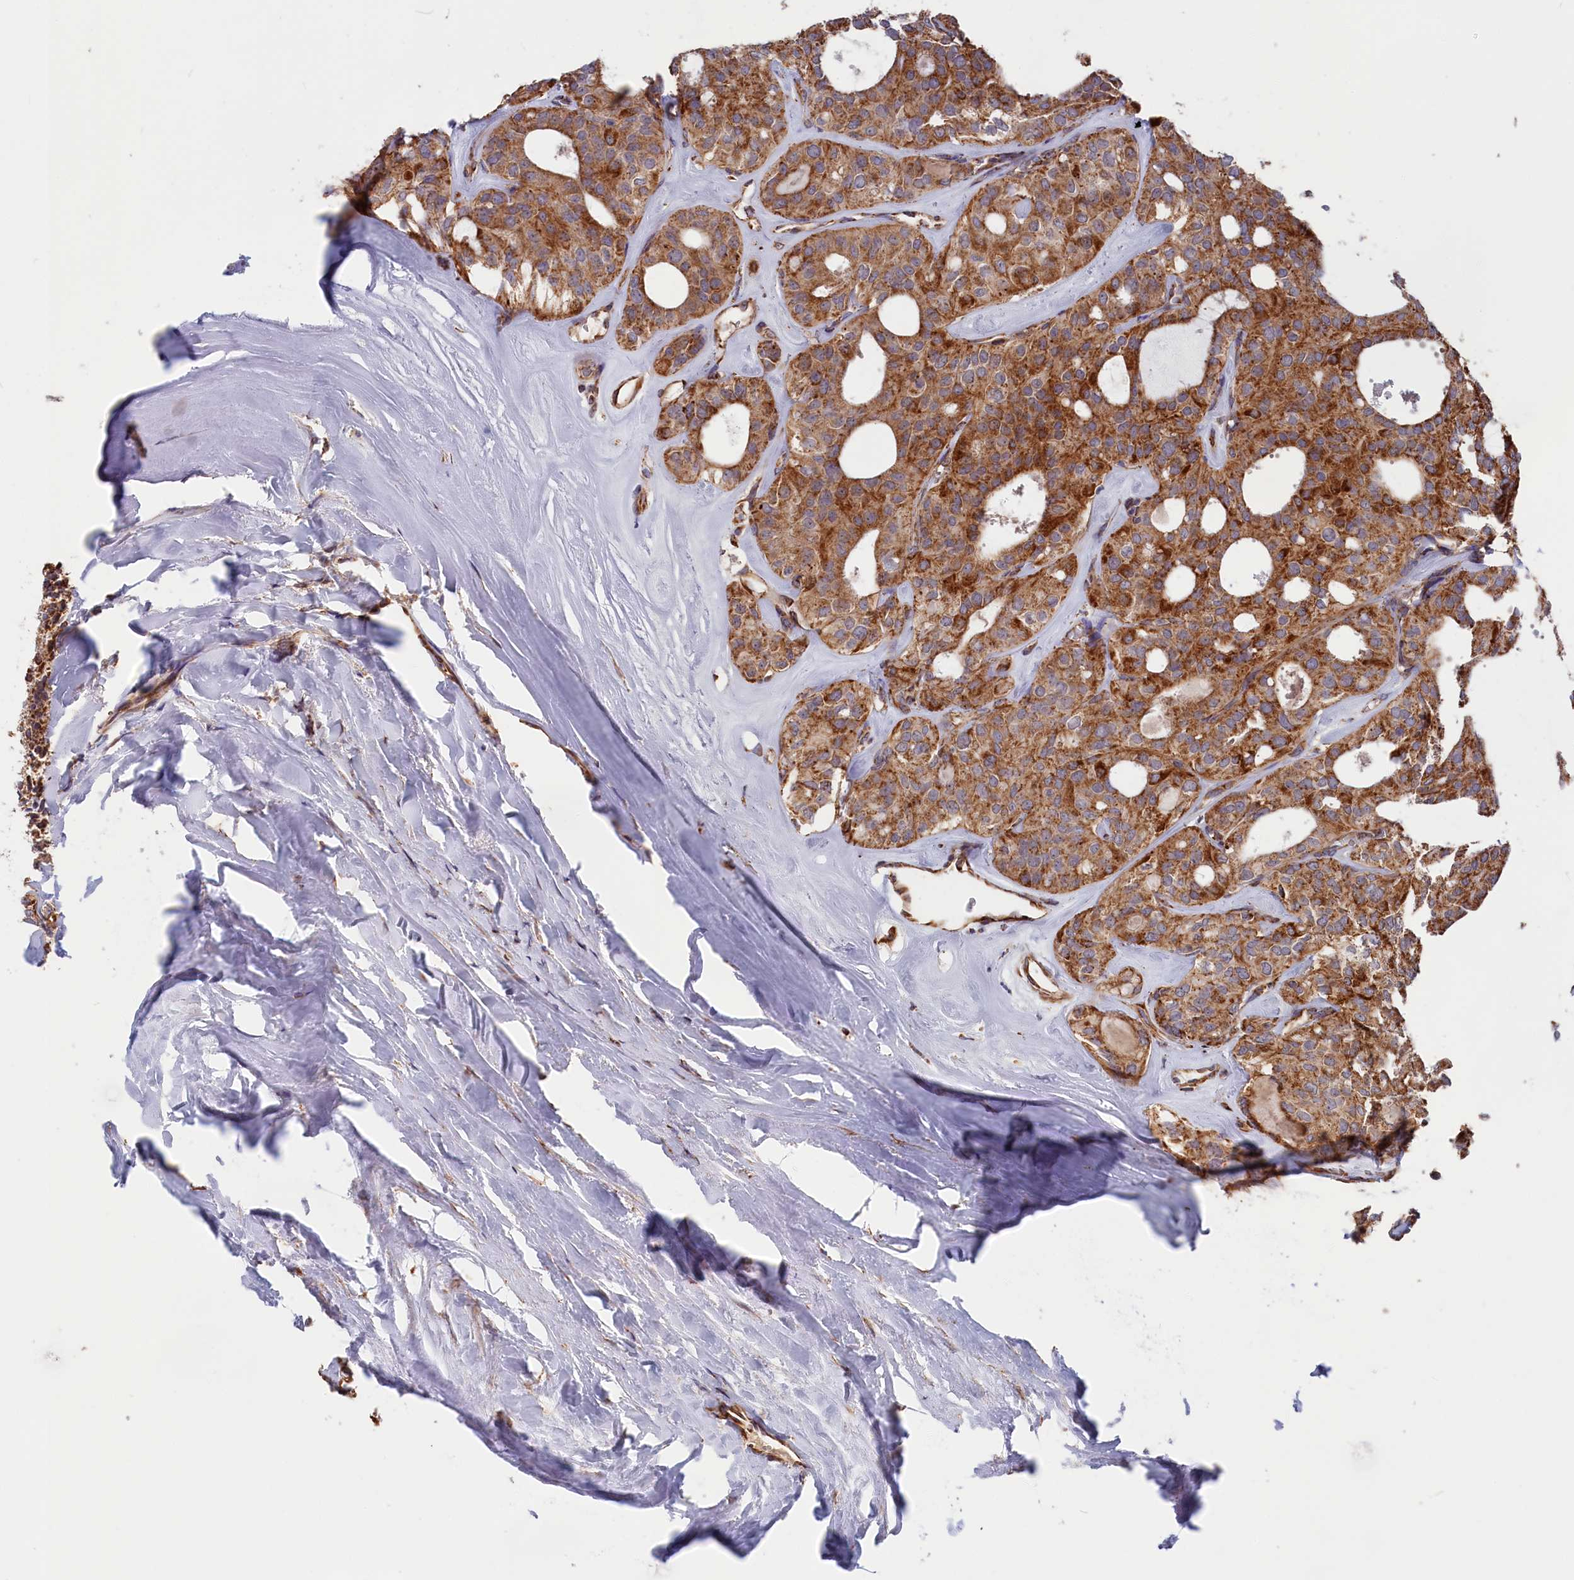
{"staining": {"intensity": "strong", "quantity": ">75%", "location": "cytoplasmic/membranous"}, "tissue": "thyroid cancer", "cell_type": "Tumor cells", "image_type": "cancer", "snomed": [{"axis": "morphology", "description": "Follicular adenoma carcinoma, NOS"}, {"axis": "topography", "description": "Thyroid gland"}], "caption": "IHC of thyroid cancer (follicular adenoma carcinoma) displays high levels of strong cytoplasmic/membranous staining in about >75% of tumor cells. The staining was performed using DAB, with brown indicating positive protein expression. Nuclei are stained blue with hematoxylin.", "gene": "MACROD1", "patient": {"sex": "male", "age": 75}}